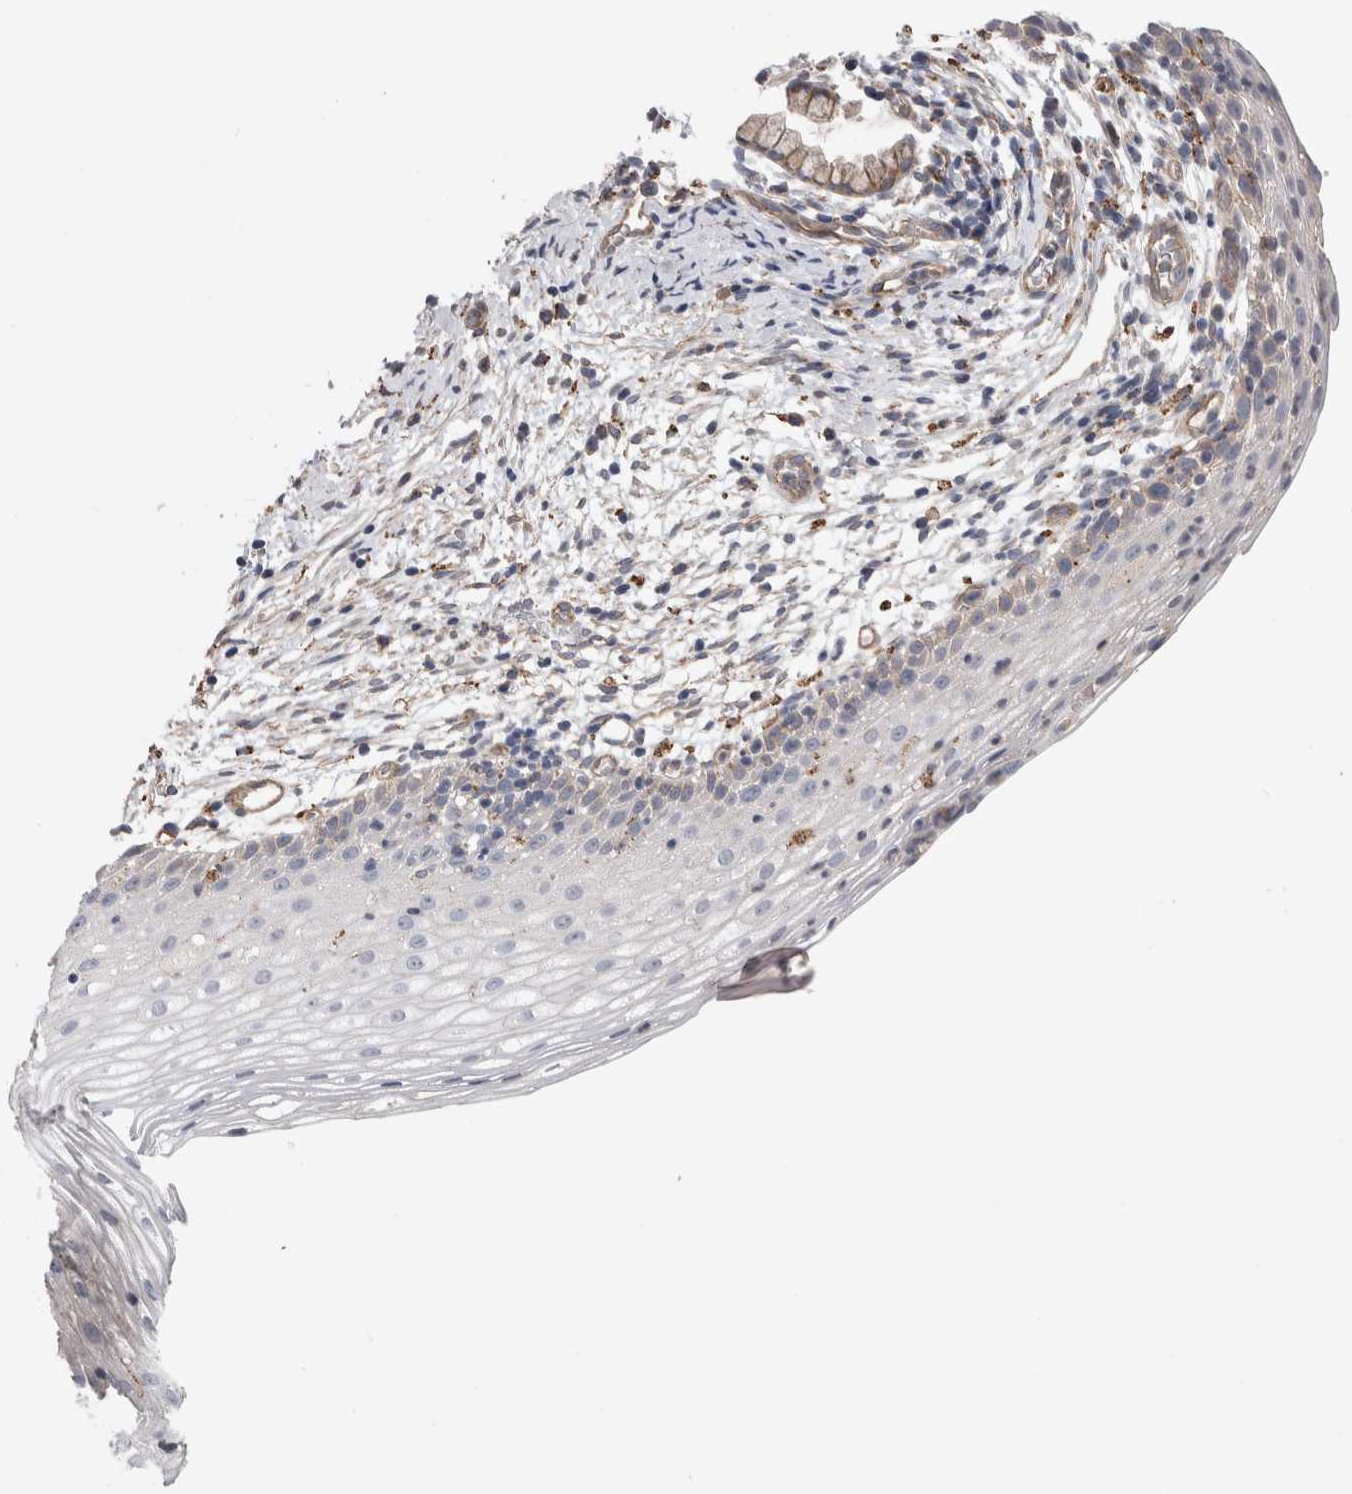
{"staining": {"intensity": "negative", "quantity": "none", "location": "none"}, "tissue": "cervix", "cell_type": "Glandular cells", "image_type": "normal", "snomed": [{"axis": "morphology", "description": "Normal tissue, NOS"}, {"axis": "topography", "description": "Cervix"}], "caption": "Immunohistochemistry (IHC) of benign human cervix shows no staining in glandular cells. The staining is performed using DAB brown chromogen with nuclei counter-stained in using hematoxylin.", "gene": "GCNA", "patient": {"sex": "female", "age": 72}}